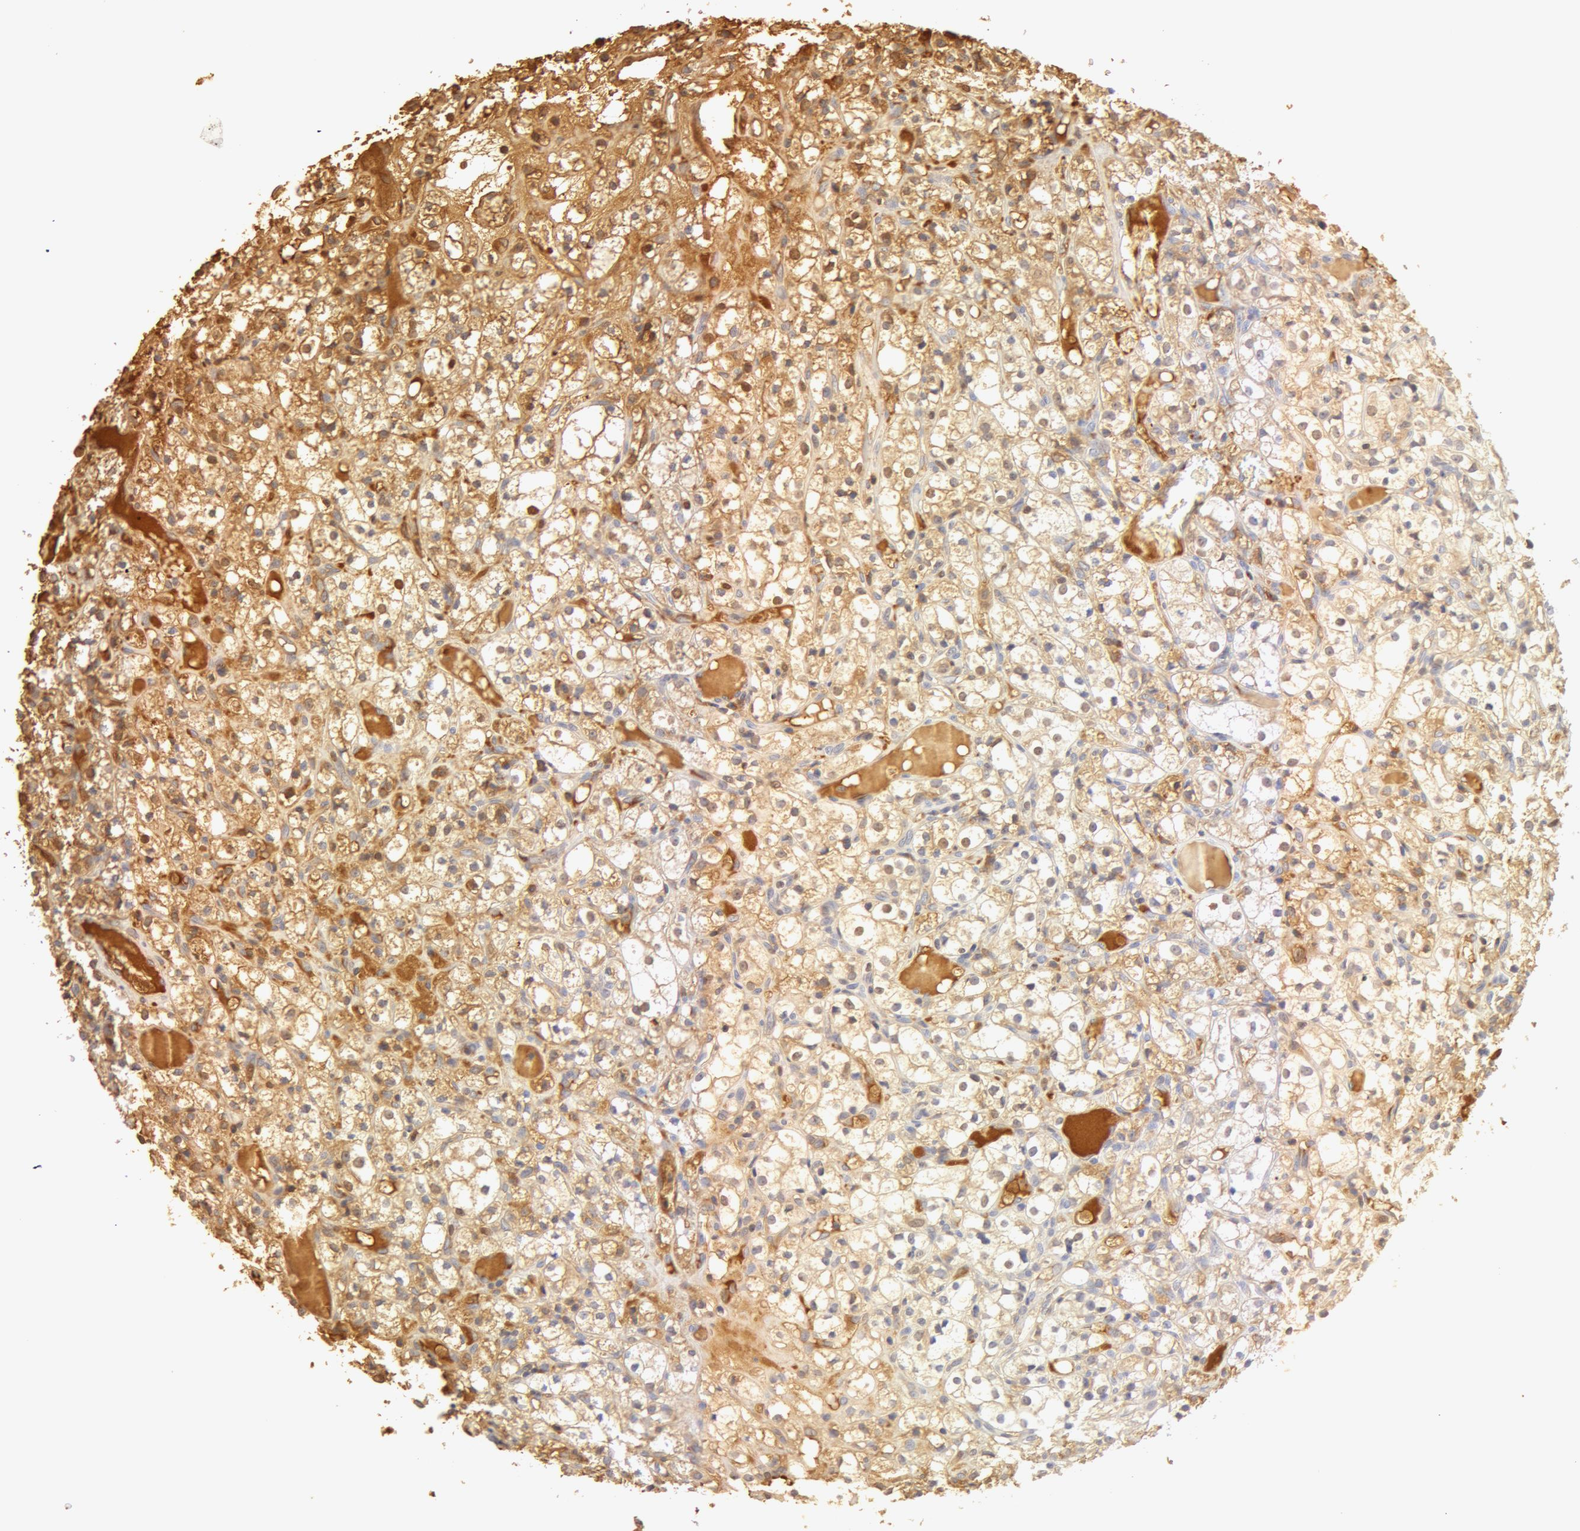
{"staining": {"intensity": "weak", "quantity": ">75%", "location": "cytoplasmic/membranous,nuclear"}, "tissue": "renal cancer", "cell_type": "Tumor cells", "image_type": "cancer", "snomed": [{"axis": "morphology", "description": "Adenocarcinoma, NOS"}, {"axis": "topography", "description": "Kidney"}], "caption": "Renal adenocarcinoma was stained to show a protein in brown. There is low levels of weak cytoplasmic/membranous and nuclear staining in about >75% of tumor cells.", "gene": "TF", "patient": {"sex": "male", "age": 61}}